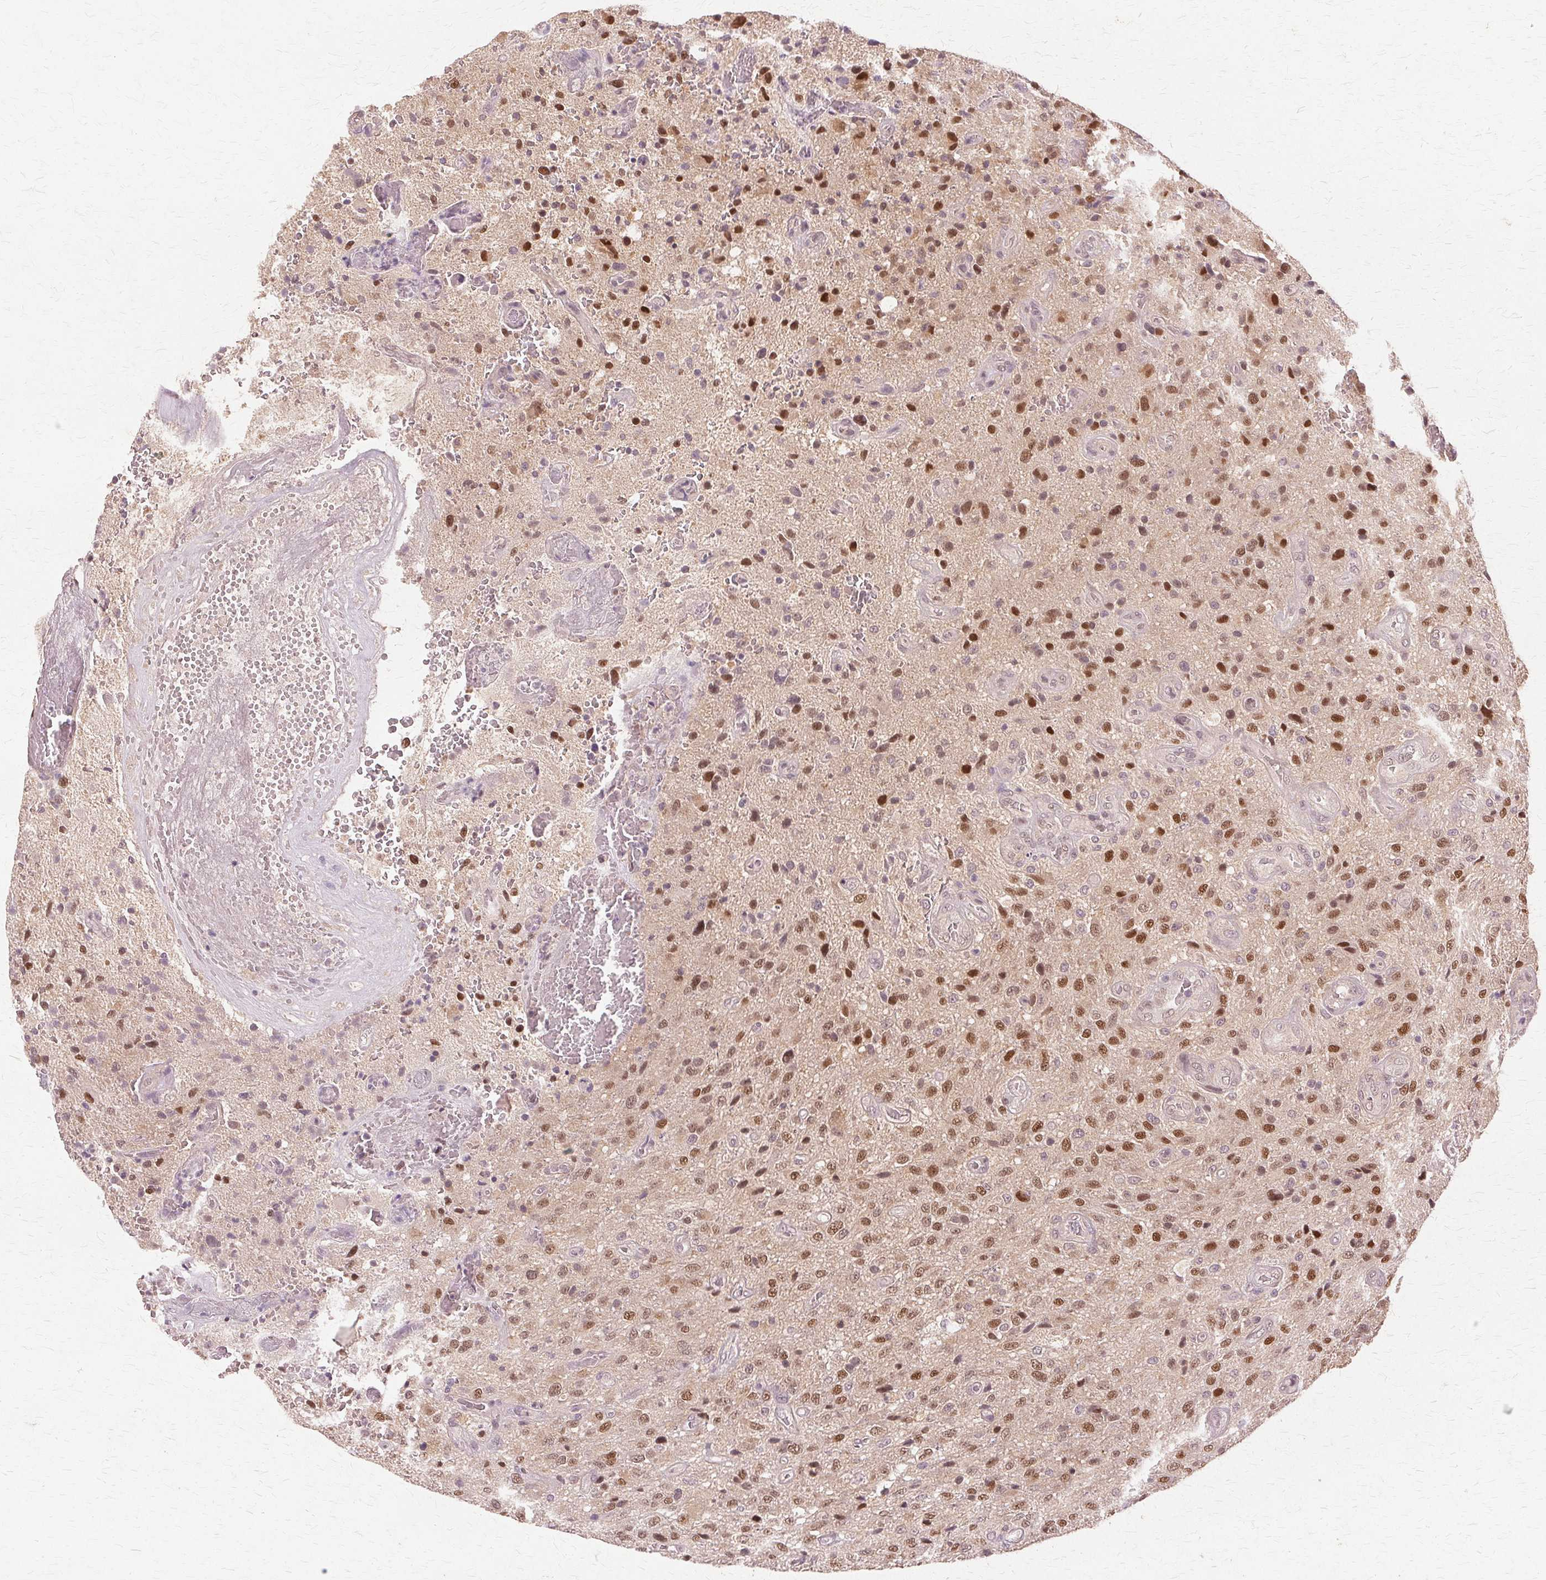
{"staining": {"intensity": "strong", "quantity": "25%-75%", "location": "nuclear"}, "tissue": "glioma", "cell_type": "Tumor cells", "image_type": "cancer", "snomed": [{"axis": "morphology", "description": "Glioma, malignant, Low grade"}, {"axis": "topography", "description": "Brain"}], "caption": "DAB immunohistochemical staining of malignant glioma (low-grade) reveals strong nuclear protein staining in approximately 25%-75% of tumor cells.", "gene": "PRMT5", "patient": {"sex": "male", "age": 66}}